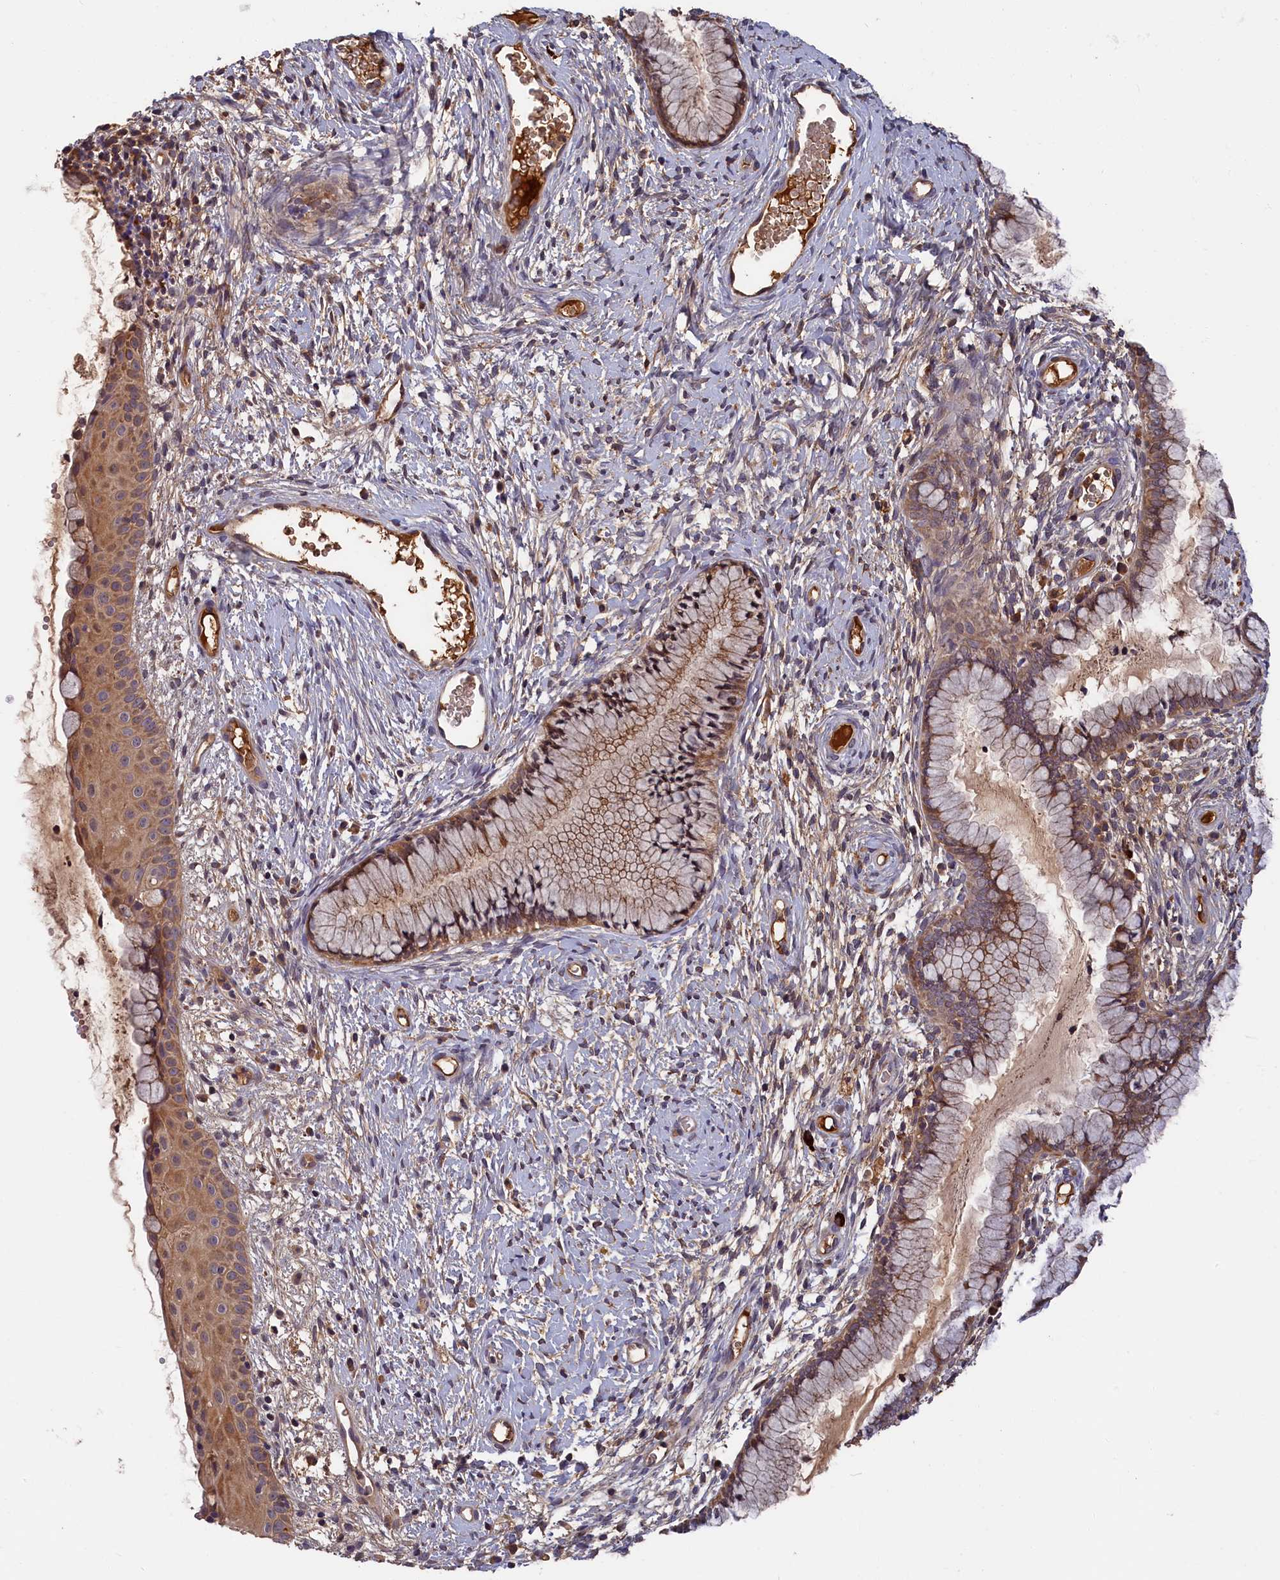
{"staining": {"intensity": "moderate", "quantity": ">75%", "location": "cytoplasmic/membranous"}, "tissue": "cervix", "cell_type": "Glandular cells", "image_type": "normal", "snomed": [{"axis": "morphology", "description": "Normal tissue, NOS"}, {"axis": "topography", "description": "Cervix"}], "caption": "About >75% of glandular cells in normal cervix demonstrate moderate cytoplasmic/membranous protein staining as visualized by brown immunohistochemical staining.", "gene": "ITIH1", "patient": {"sex": "female", "age": 42}}